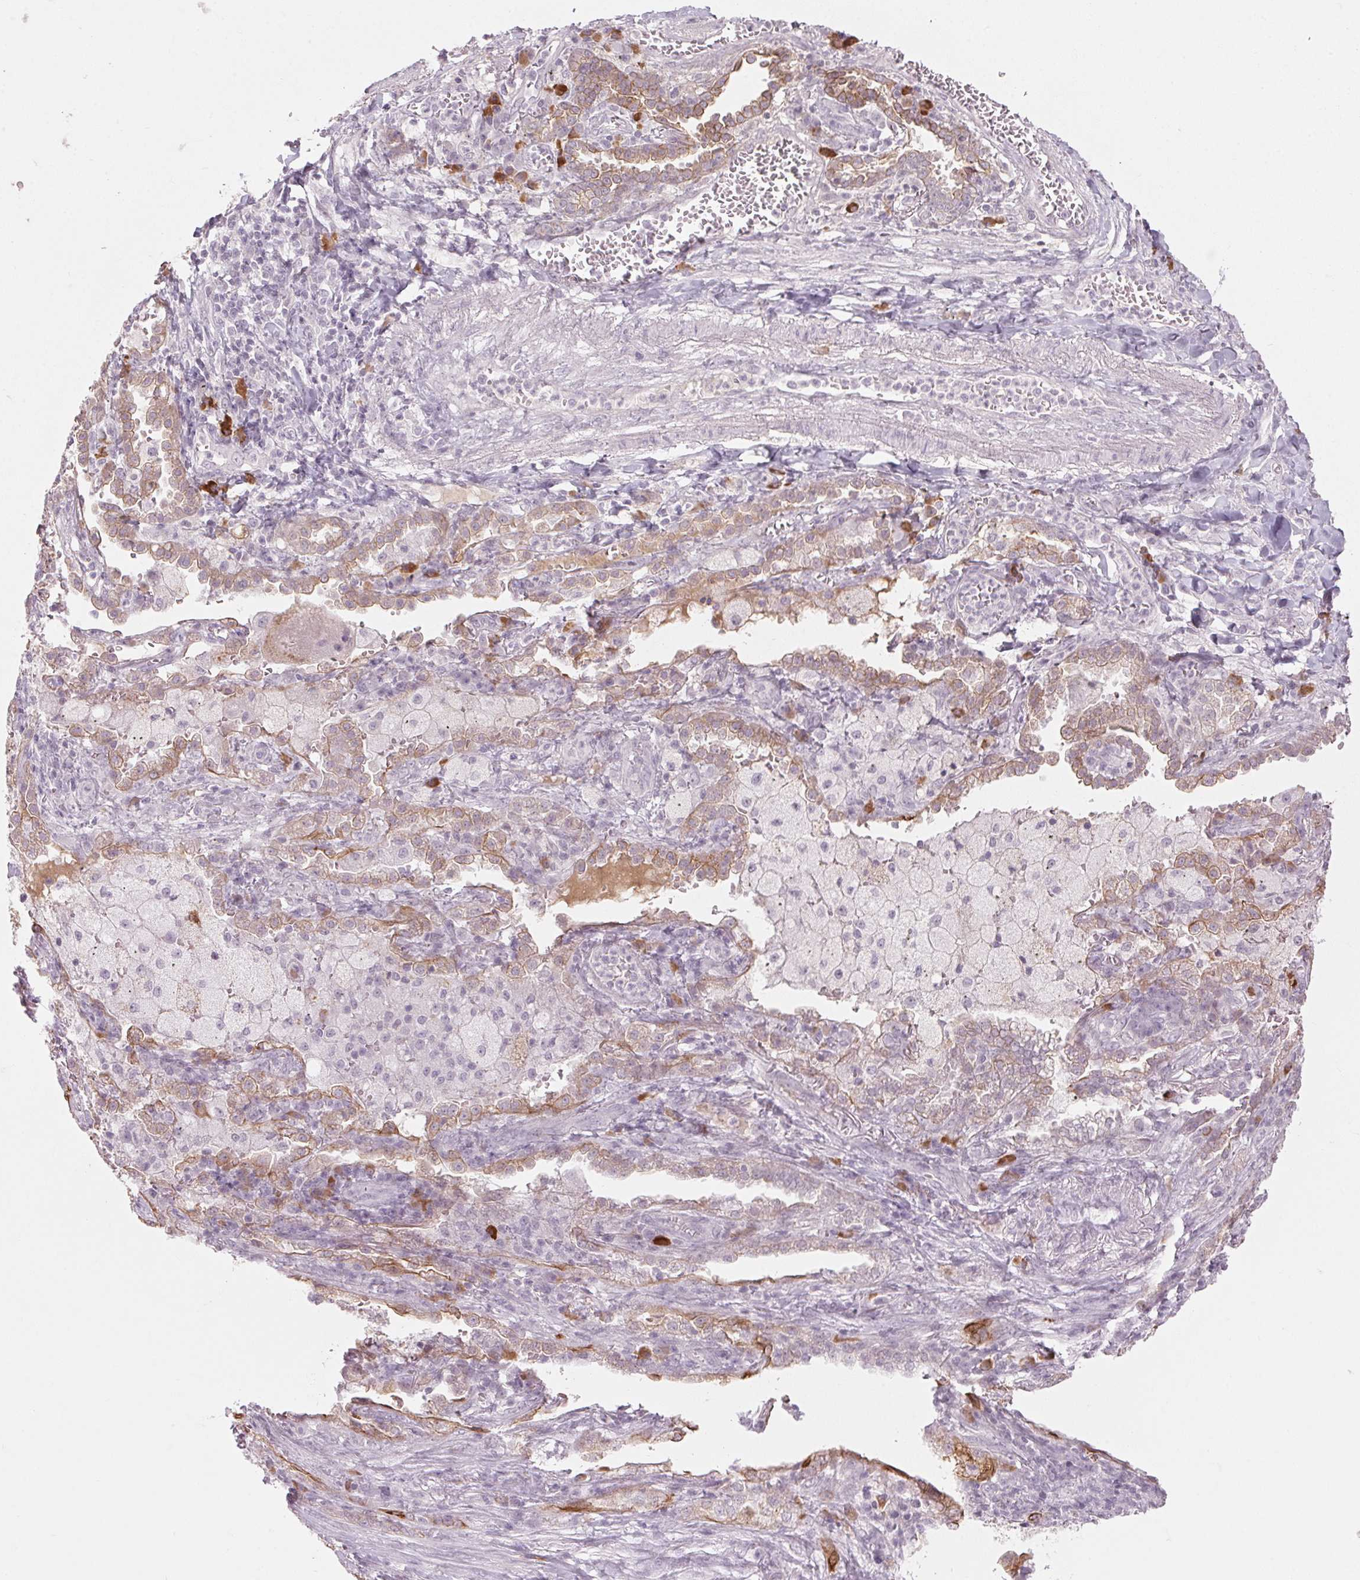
{"staining": {"intensity": "moderate", "quantity": "25%-75%", "location": "cytoplasmic/membranous"}, "tissue": "lung cancer", "cell_type": "Tumor cells", "image_type": "cancer", "snomed": [{"axis": "morphology", "description": "Adenocarcinoma, NOS"}, {"axis": "topography", "description": "Lung"}], "caption": "The micrograph shows staining of adenocarcinoma (lung), revealing moderate cytoplasmic/membranous protein expression (brown color) within tumor cells.", "gene": "SCTR", "patient": {"sex": "male", "age": 57}}